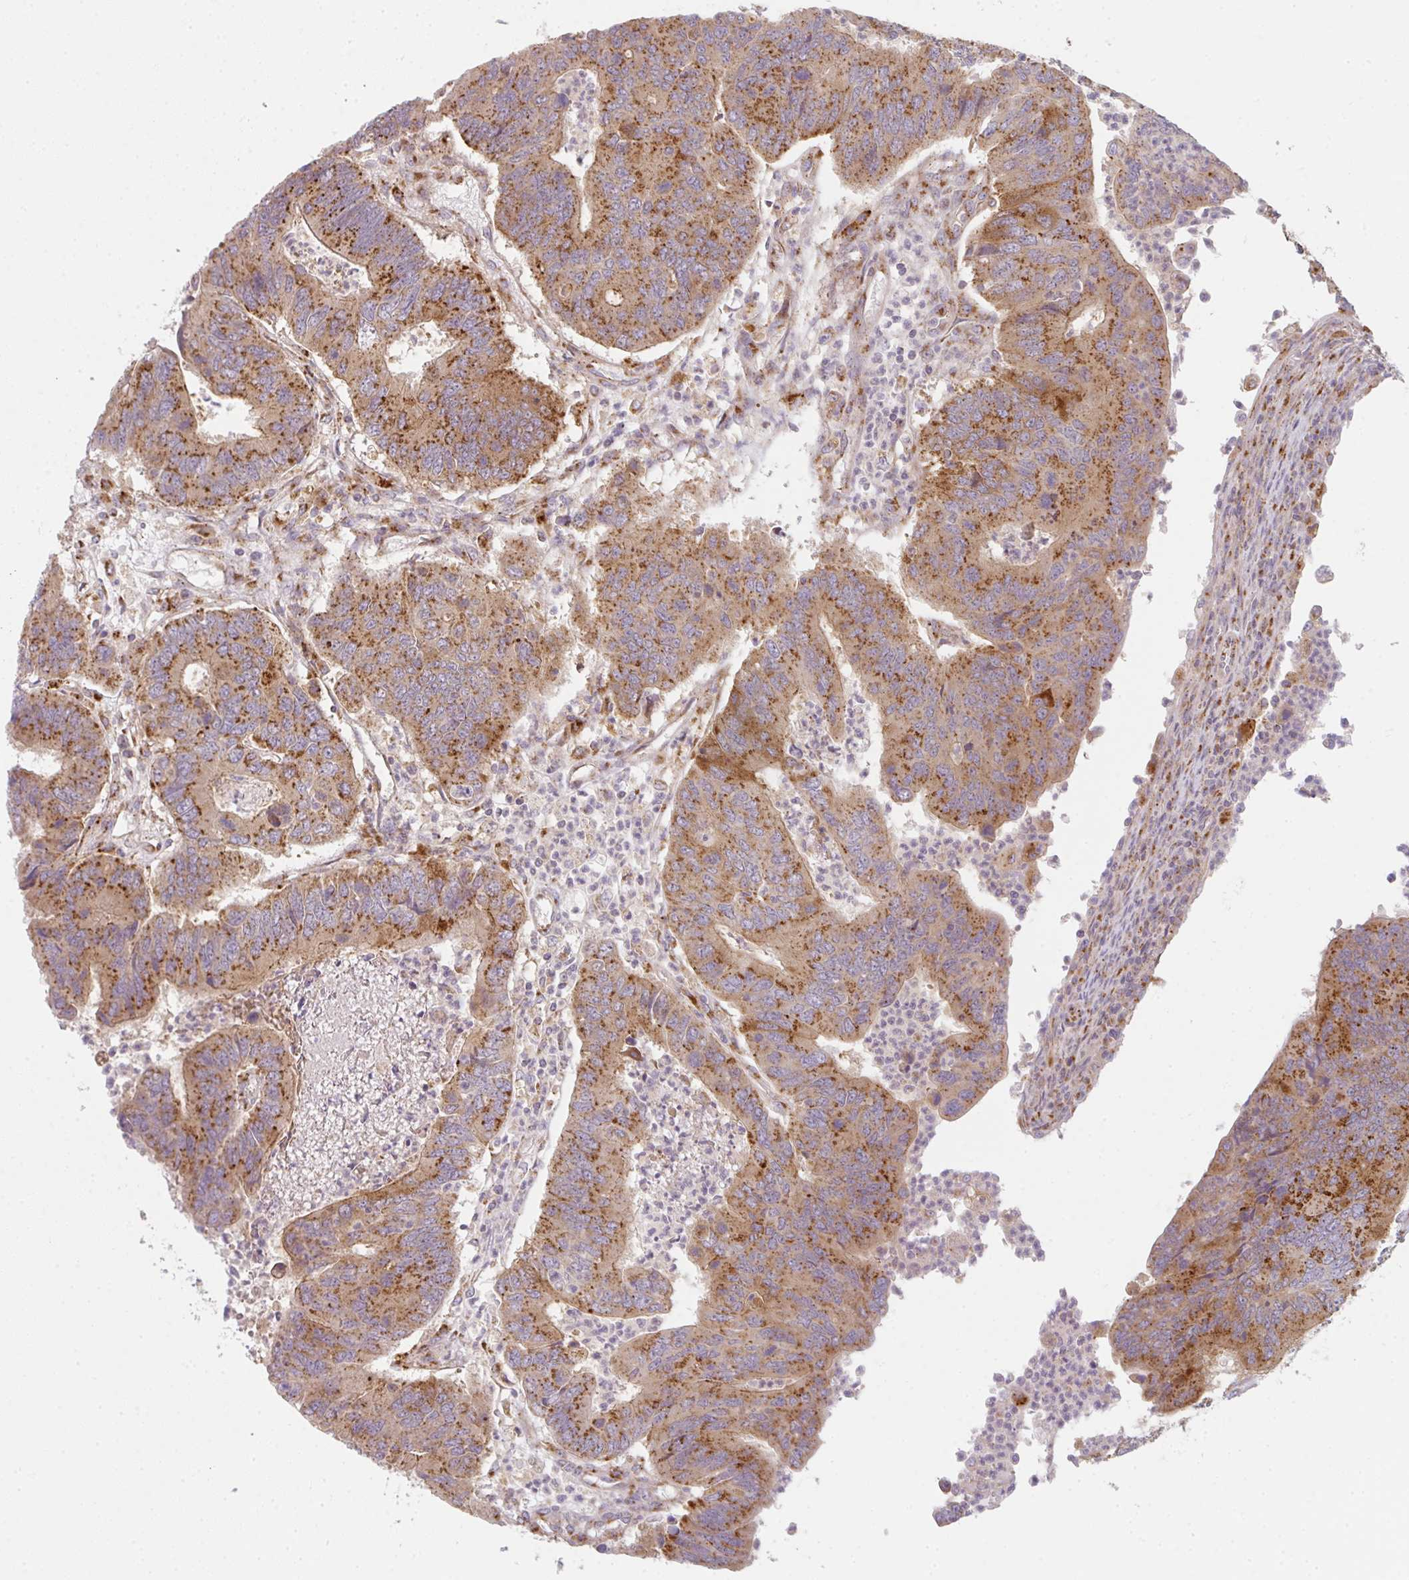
{"staining": {"intensity": "moderate", "quantity": ">75%", "location": "cytoplasmic/membranous"}, "tissue": "colorectal cancer", "cell_type": "Tumor cells", "image_type": "cancer", "snomed": [{"axis": "morphology", "description": "Adenocarcinoma, NOS"}, {"axis": "topography", "description": "Colon"}], "caption": "Immunohistochemical staining of colorectal cancer shows medium levels of moderate cytoplasmic/membranous protein positivity in about >75% of tumor cells. (Stains: DAB in brown, nuclei in blue, Microscopy: brightfield microscopy at high magnification).", "gene": "GVQW3", "patient": {"sex": "female", "age": 67}}